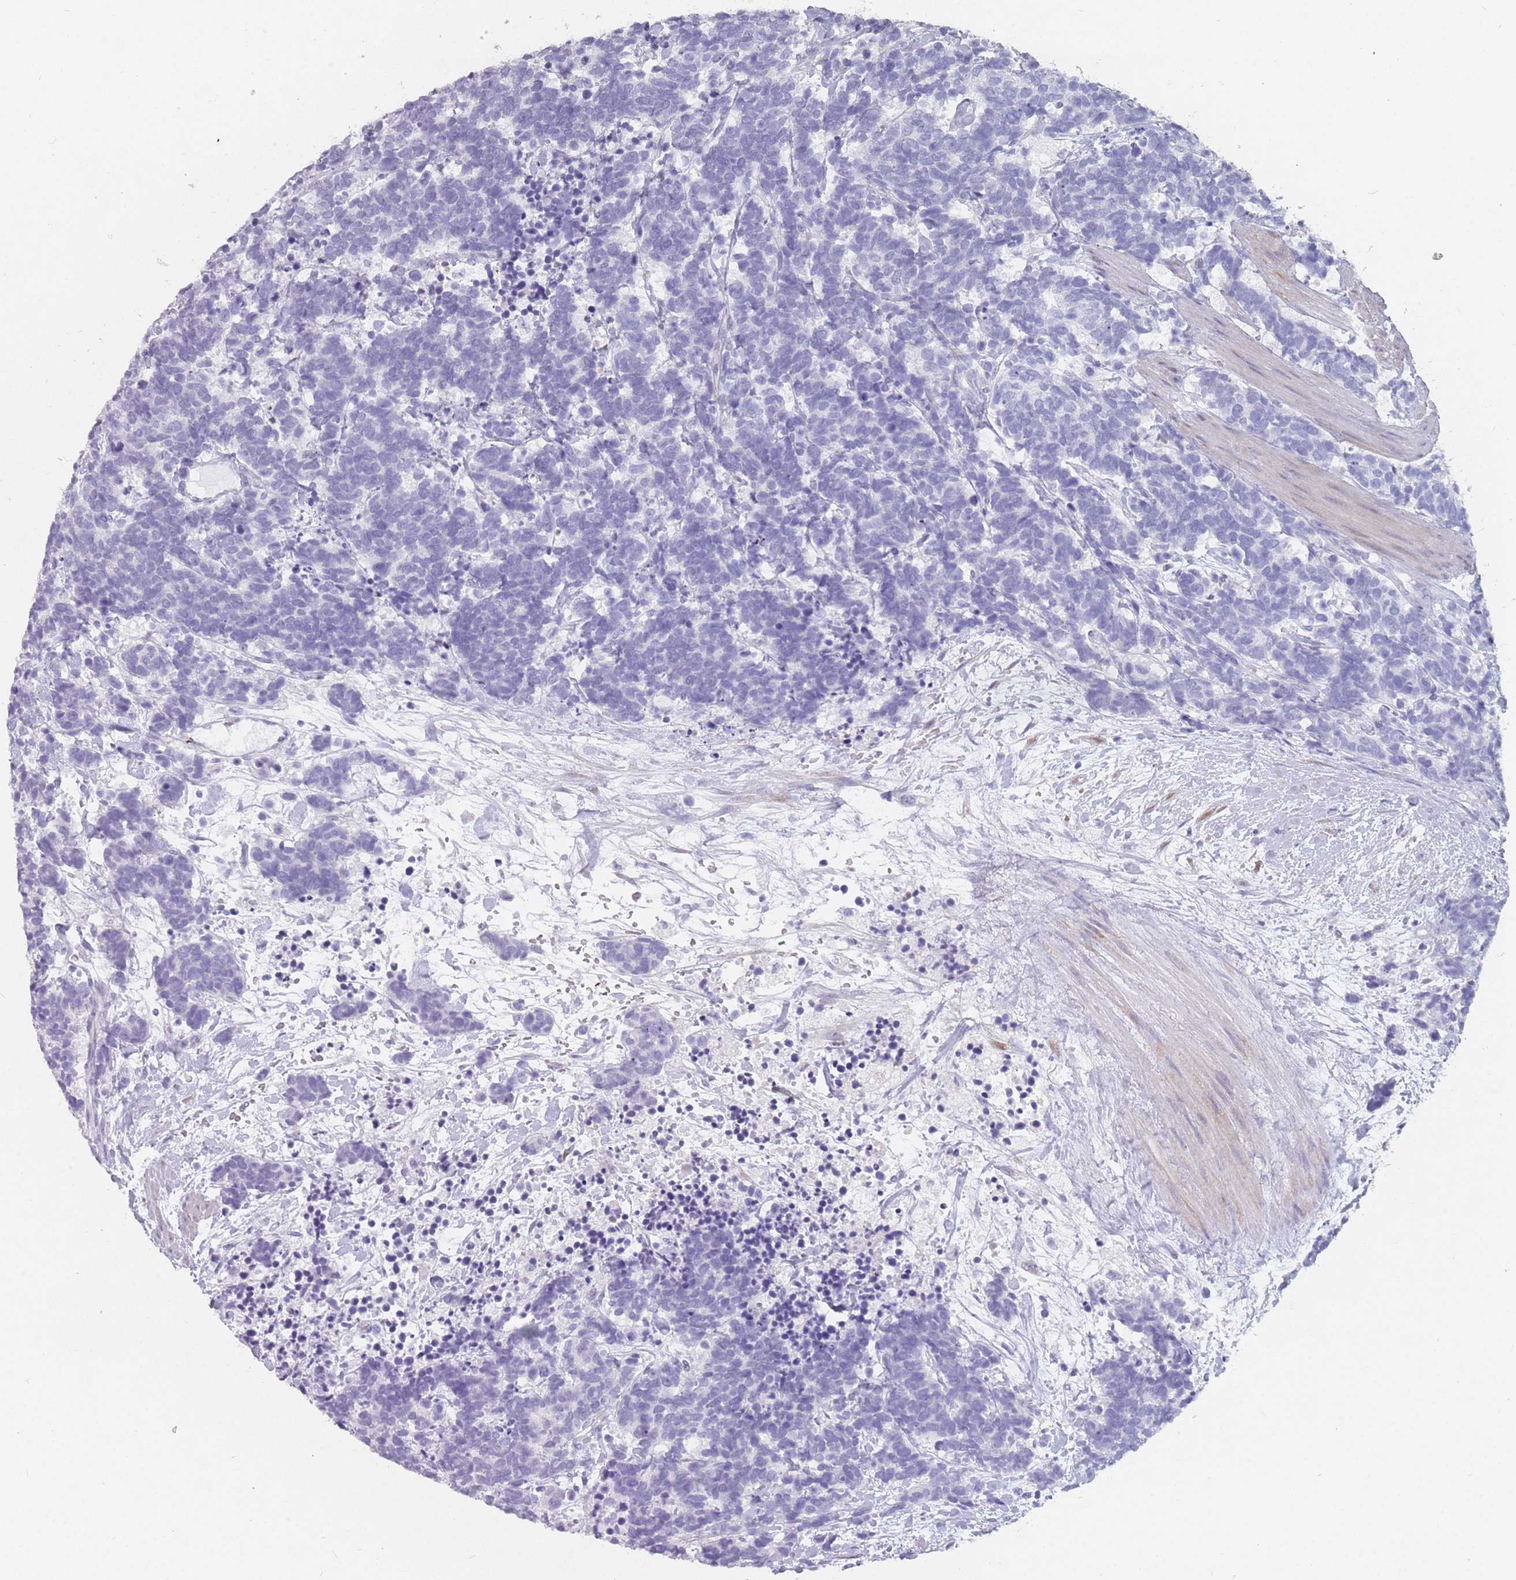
{"staining": {"intensity": "negative", "quantity": "none", "location": "none"}, "tissue": "carcinoid", "cell_type": "Tumor cells", "image_type": "cancer", "snomed": [{"axis": "morphology", "description": "Carcinoma, NOS"}, {"axis": "morphology", "description": "Carcinoid, malignant, NOS"}, {"axis": "topography", "description": "Prostate"}], "caption": "Immunohistochemistry (IHC) of human carcinoid displays no expression in tumor cells.", "gene": "DDX4", "patient": {"sex": "male", "age": 57}}